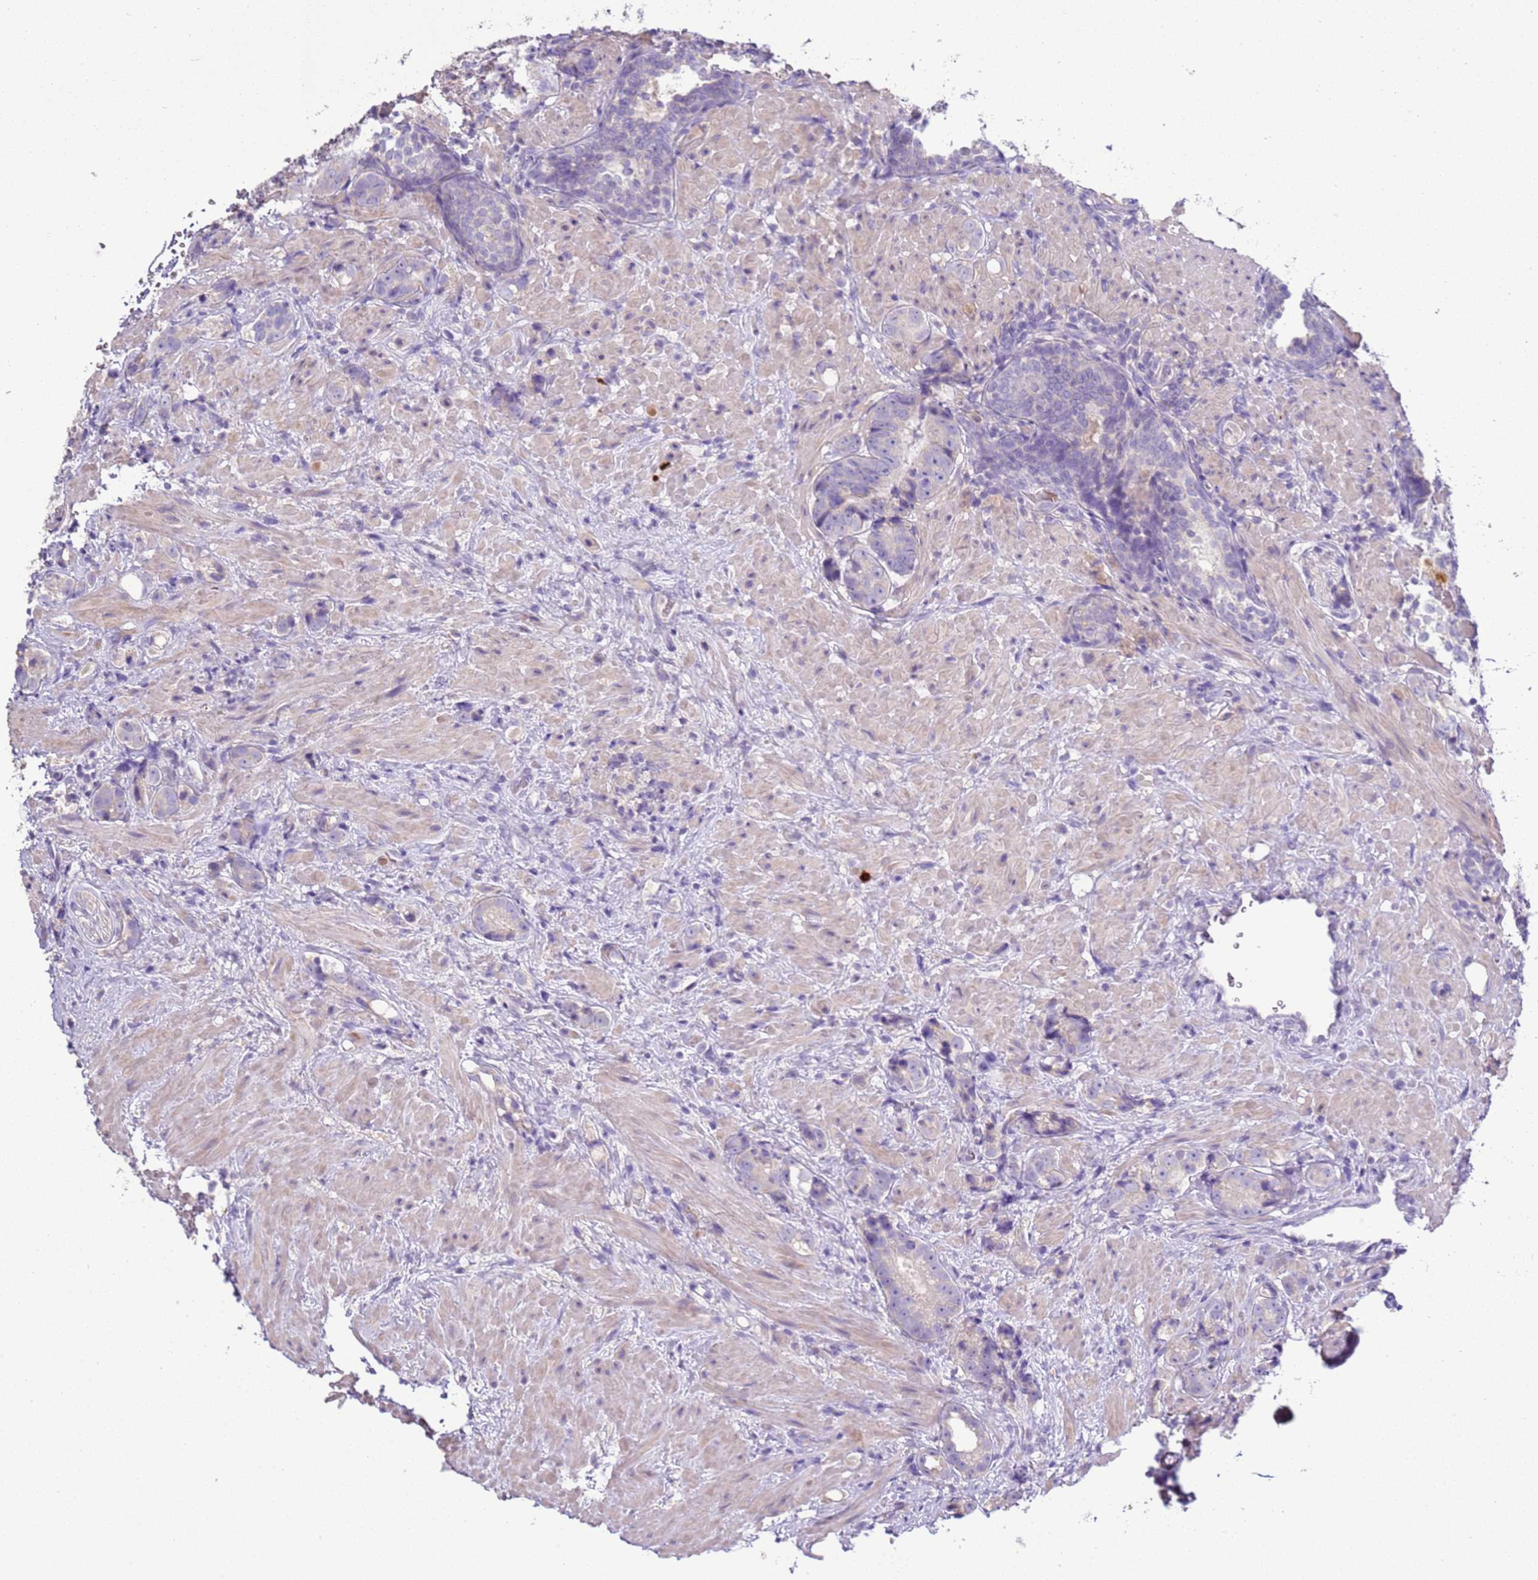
{"staining": {"intensity": "negative", "quantity": "none", "location": "none"}, "tissue": "prostate cancer", "cell_type": "Tumor cells", "image_type": "cancer", "snomed": [{"axis": "morphology", "description": "Adenocarcinoma, High grade"}, {"axis": "topography", "description": "Prostate"}], "caption": "This is a histopathology image of IHC staining of prostate cancer (high-grade adenocarcinoma), which shows no expression in tumor cells.", "gene": "IL2RG", "patient": {"sex": "male", "age": 63}}